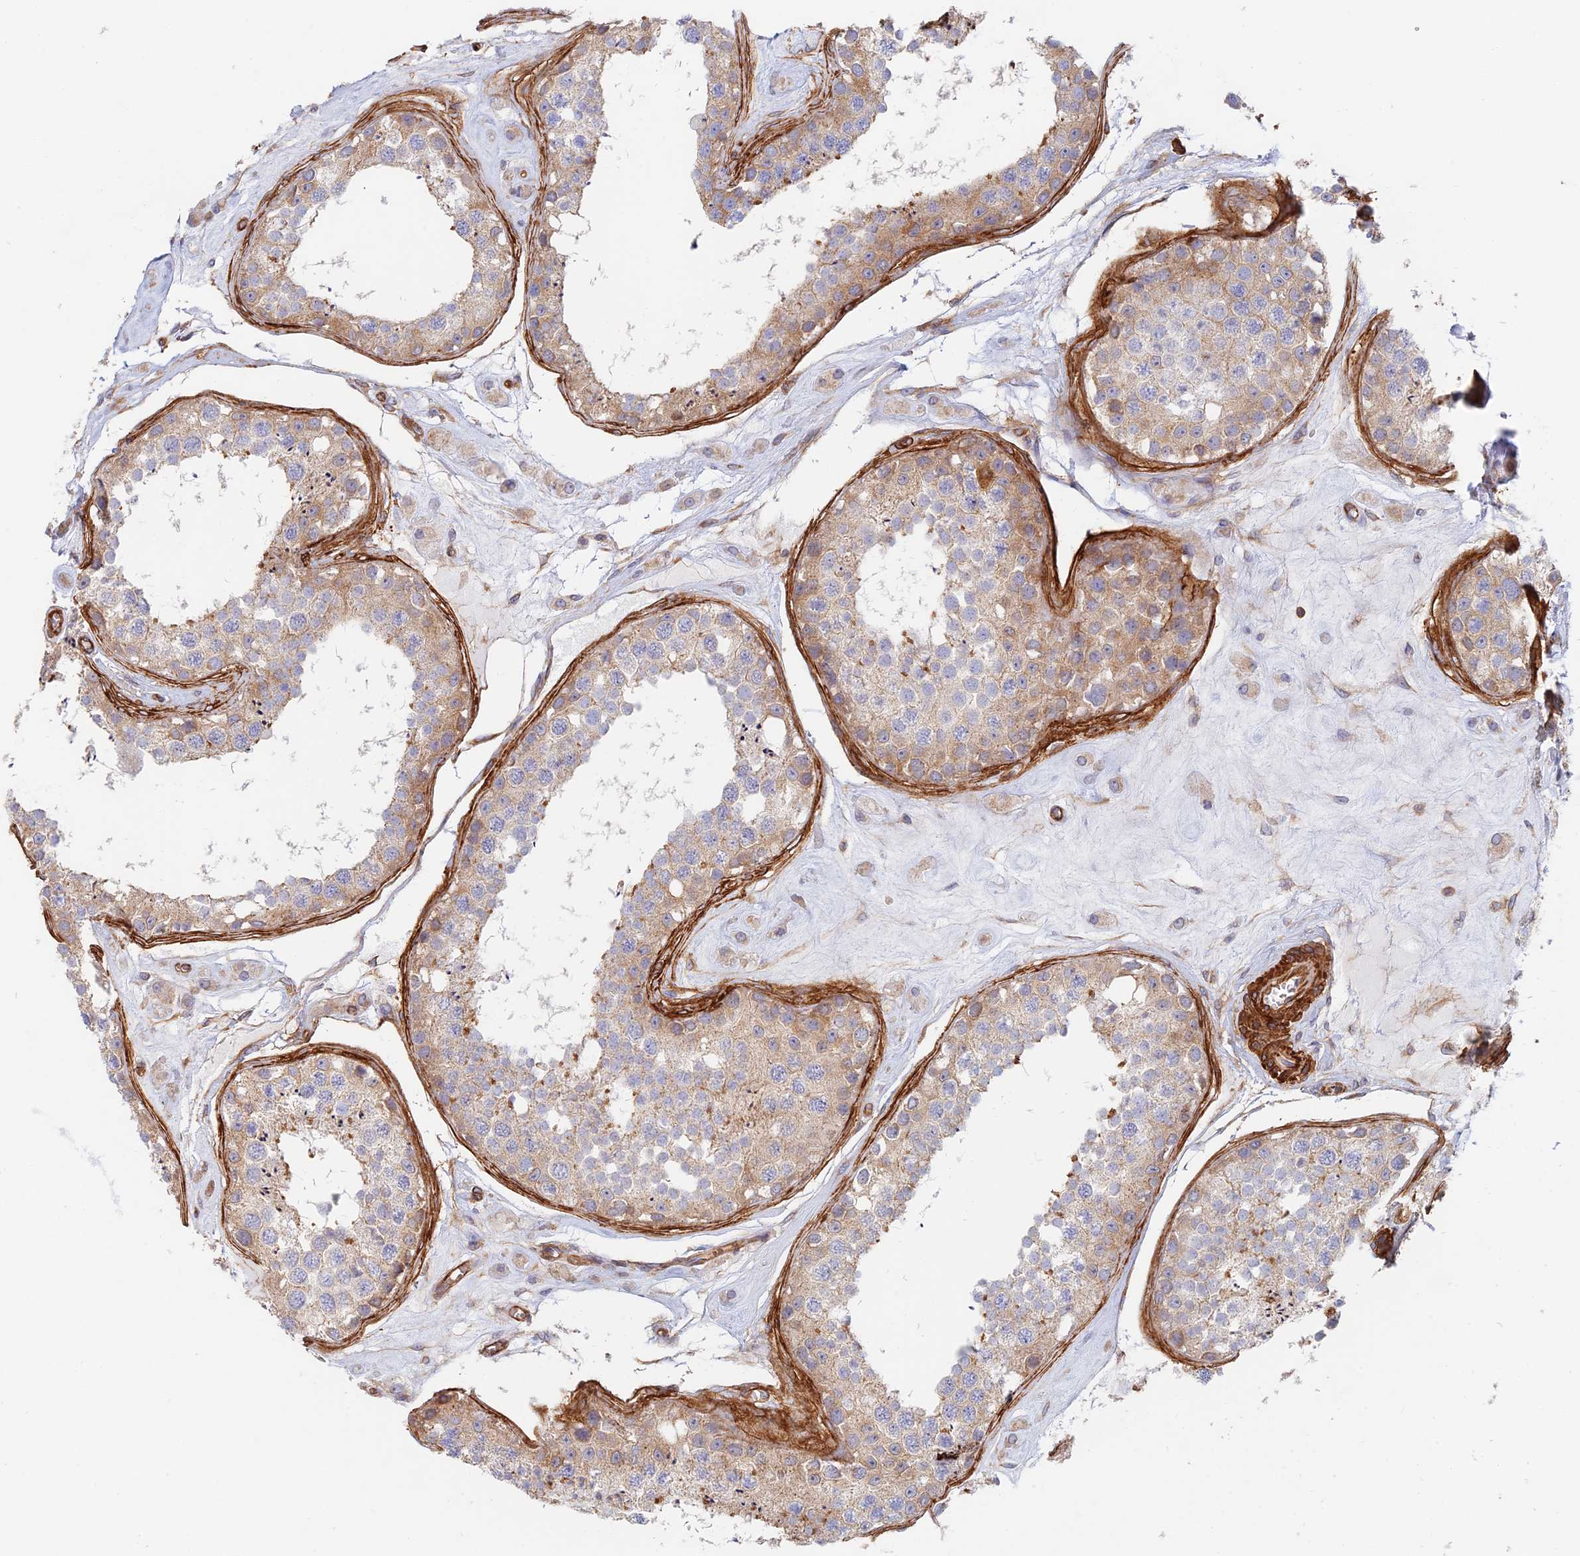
{"staining": {"intensity": "moderate", "quantity": "25%-75%", "location": "cytoplasmic/membranous"}, "tissue": "testis", "cell_type": "Cells in seminiferous ducts", "image_type": "normal", "snomed": [{"axis": "morphology", "description": "Normal tissue, NOS"}, {"axis": "topography", "description": "Testis"}], "caption": "Immunohistochemical staining of unremarkable testis displays 25%-75% levels of moderate cytoplasmic/membranous protein staining in about 25%-75% of cells in seminiferous ducts.", "gene": "PAK4", "patient": {"sex": "male", "age": 25}}